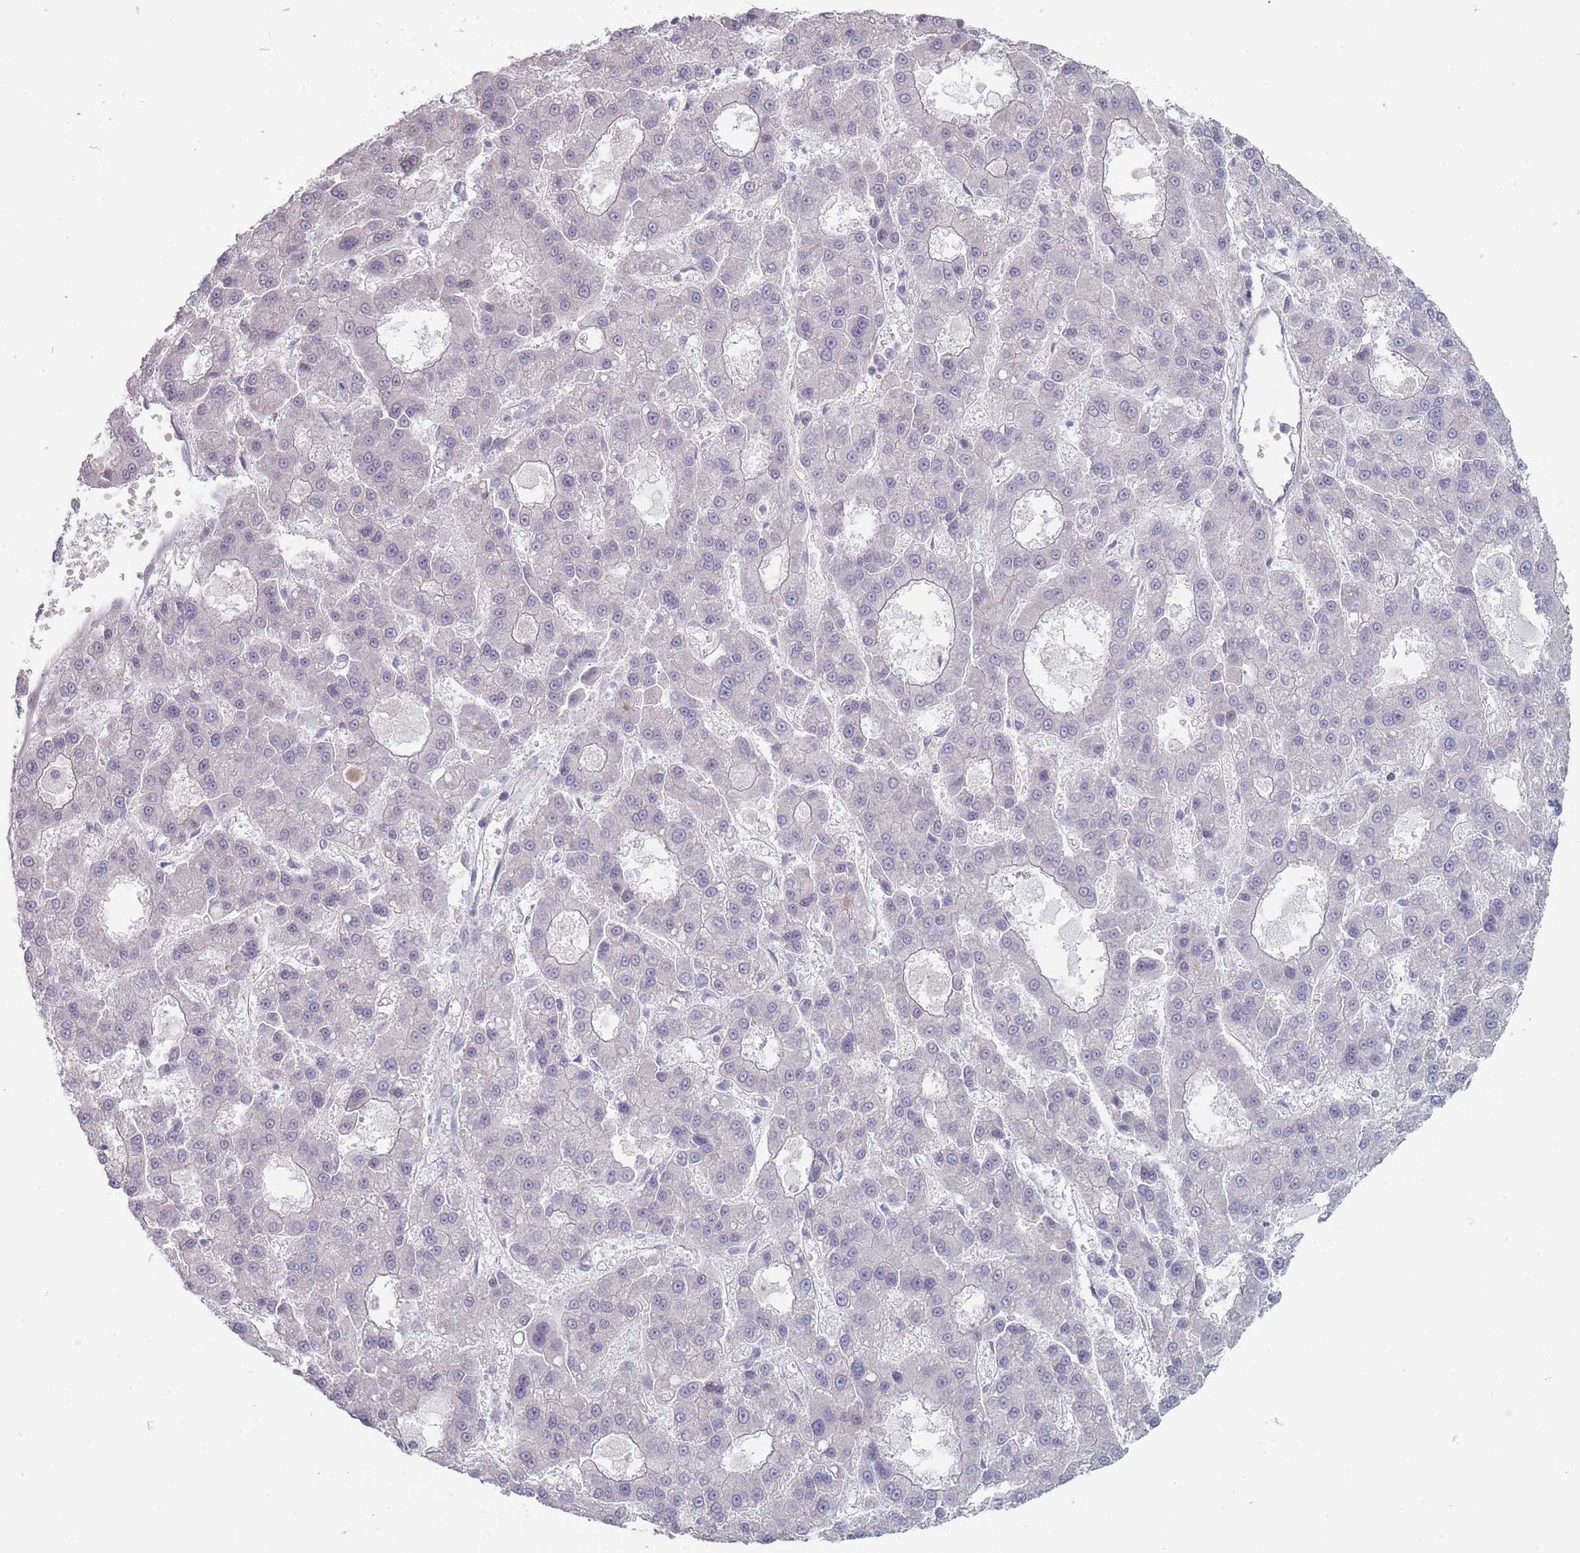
{"staining": {"intensity": "negative", "quantity": "none", "location": "none"}, "tissue": "liver cancer", "cell_type": "Tumor cells", "image_type": "cancer", "snomed": [{"axis": "morphology", "description": "Carcinoma, Hepatocellular, NOS"}, {"axis": "topography", "description": "Liver"}], "caption": "This histopathology image is of liver cancer stained with immunohistochemistry to label a protein in brown with the nuclei are counter-stained blue. There is no expression in tumor cells.", "gene": "PCDH12", "patient": {"sex": "male", "age": 70}}